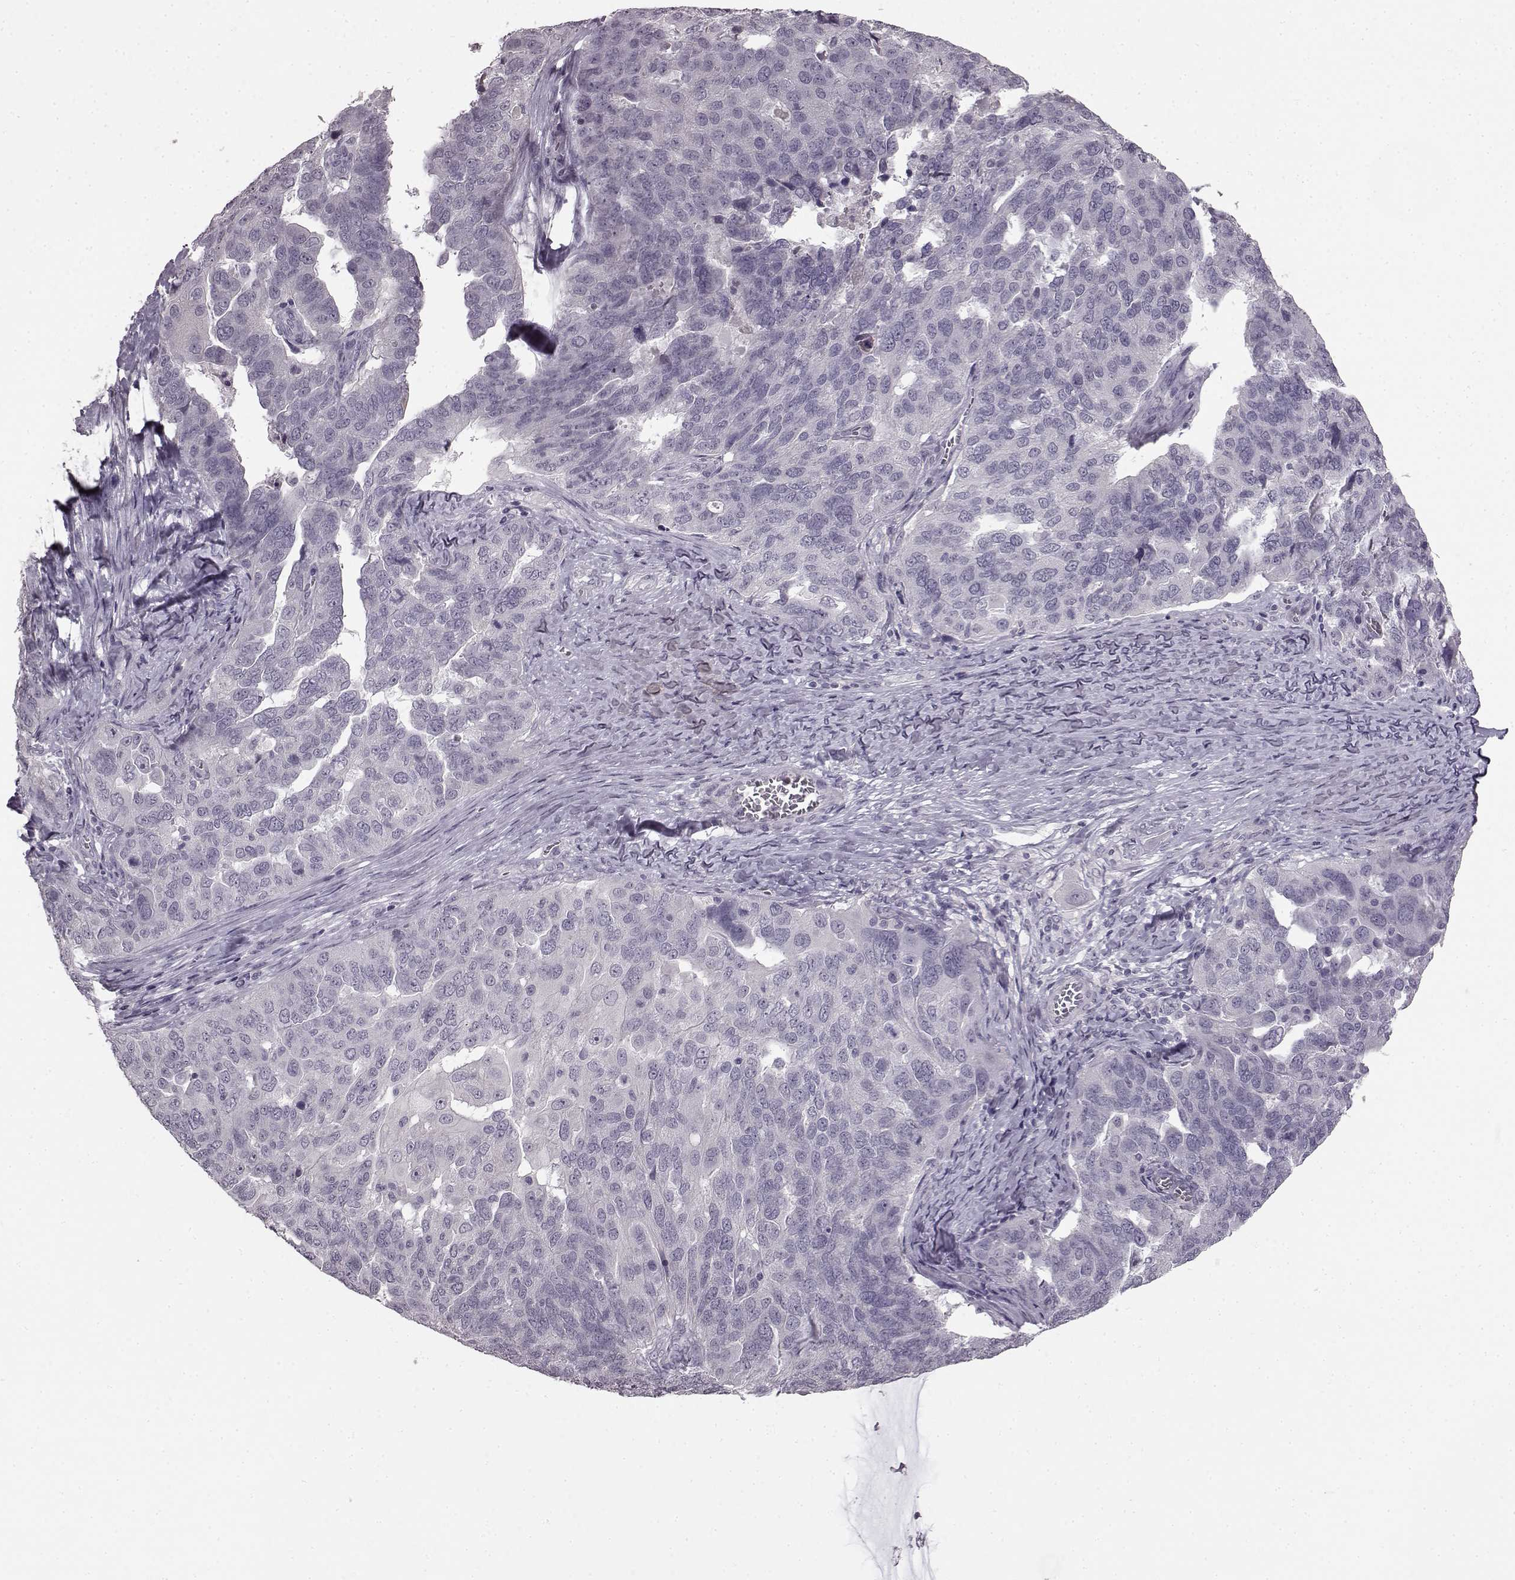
{"staining": {"intensity": "negative", "quantity": "none", "location": "none"}, "tissue": "ovarian cancer", "cell_type": "Tumor cells", "image_type": "cancer", "snomed": [{"axis": "morphology", "description": "Carcinoma, endometroid"}, {"axis": "topography", "description": "Soft tissue"}, {"axis": "topography", "description": "Ovary"}], "caption": "Tumor cells are negative for protein expression in human ovarian cancer.", "gene": "LHB", "patient": {"sex": "female", "age": 52}}